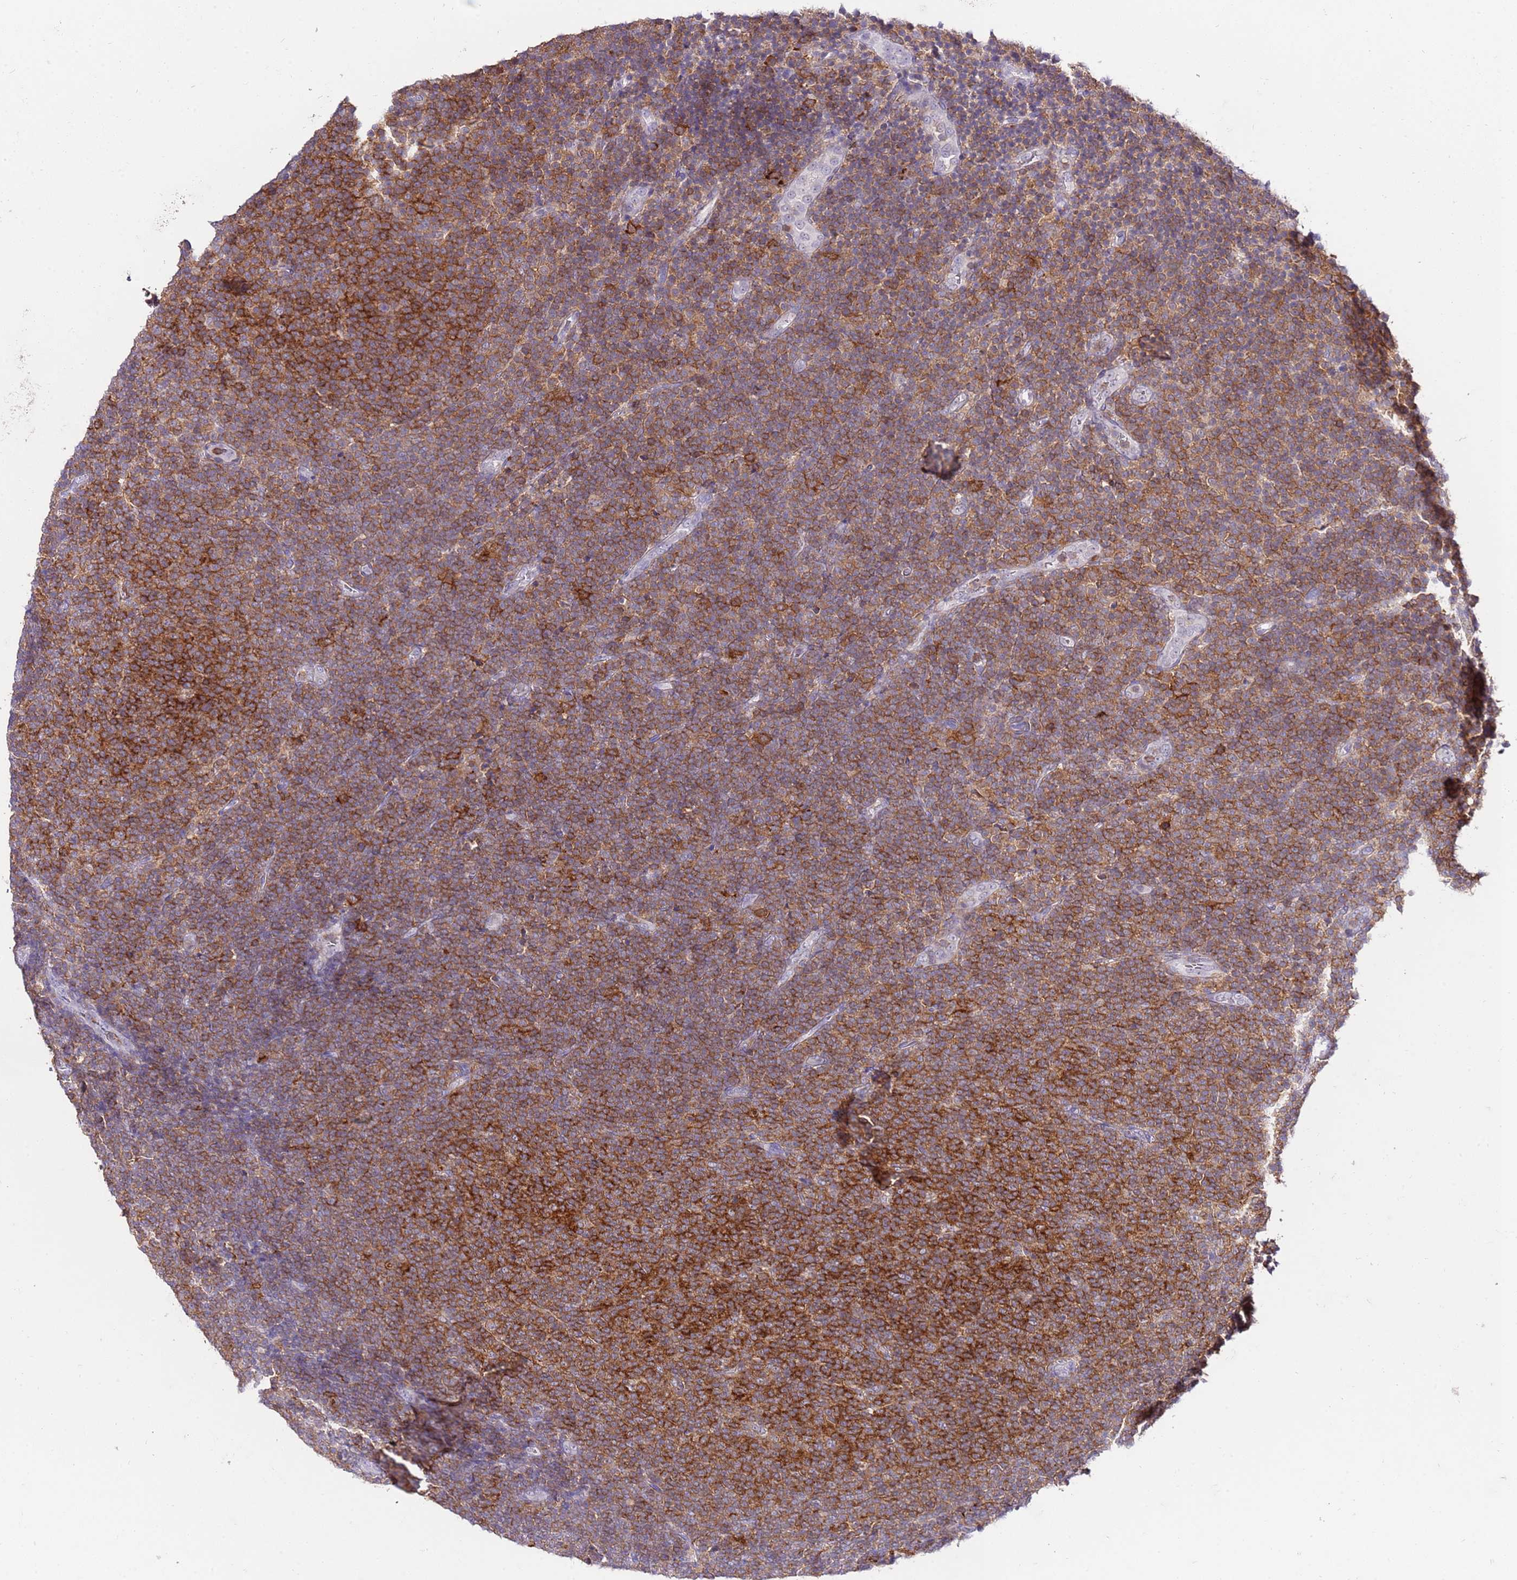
{"staining": {"intensity": "moderate", "quantity": ">75%", "location": "cytoplasmic/membranous"}, "tissue": "lymphoma", "cell_type": "Tumor cells", "image_type": "cancer", "snomed": [{"axis": "morphology", "description": "Malignant lymphoma, non-Hodgkin's type, Low grade"}, {"axis": "topography", "description": "Lymph node"}], "caption": "Lymphoma stained with DAB immunohistochemistry reveals medium levels of moderate cytoplasmic/membranous positivity in about >75% of tumor cells.", "gene": "EFHD1", "patient": {"sex": "male", "age": 66}}